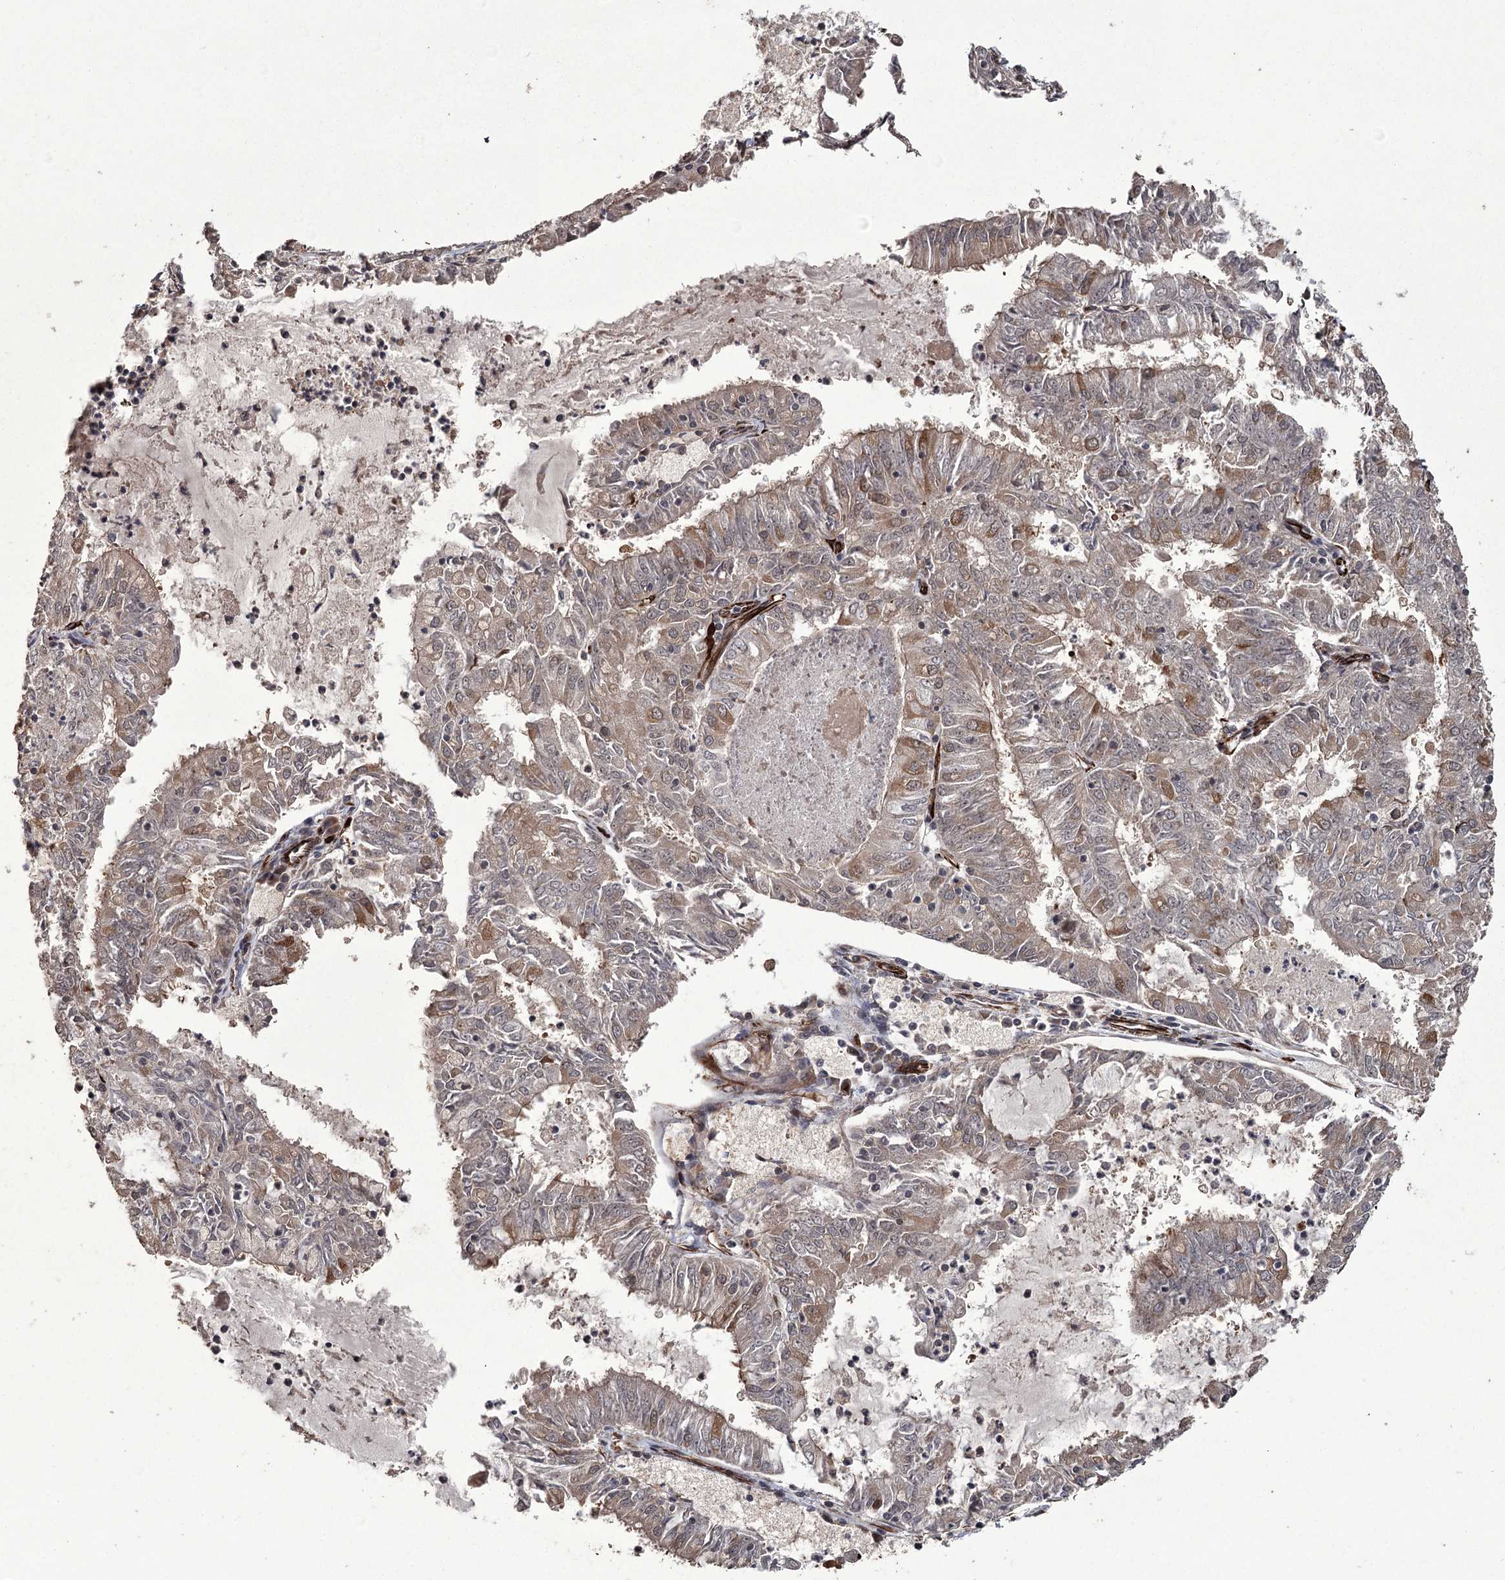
{"staining": {"intensity": "moderate", "quantity": "<25%", "location": "cytoplasmic/membranous"}, "tissue": "endometrial cancer", "cell_type": "Tumor cells", "image_type": "cancer", "snomed": [{"axis": "morphology", "description": "Adenocarcinoma, NOS"}, {"axis": "topography", "description": "Endometrium"}], "caption": "About <25% of tumor cells in endometrial adenocarcinoma display moderate cytoplasmic/membranous protein expression as visualized by brown immunohistochemical staining.", "gene": "RPAP3", "patient": {"sex": "female", "age": 57}}